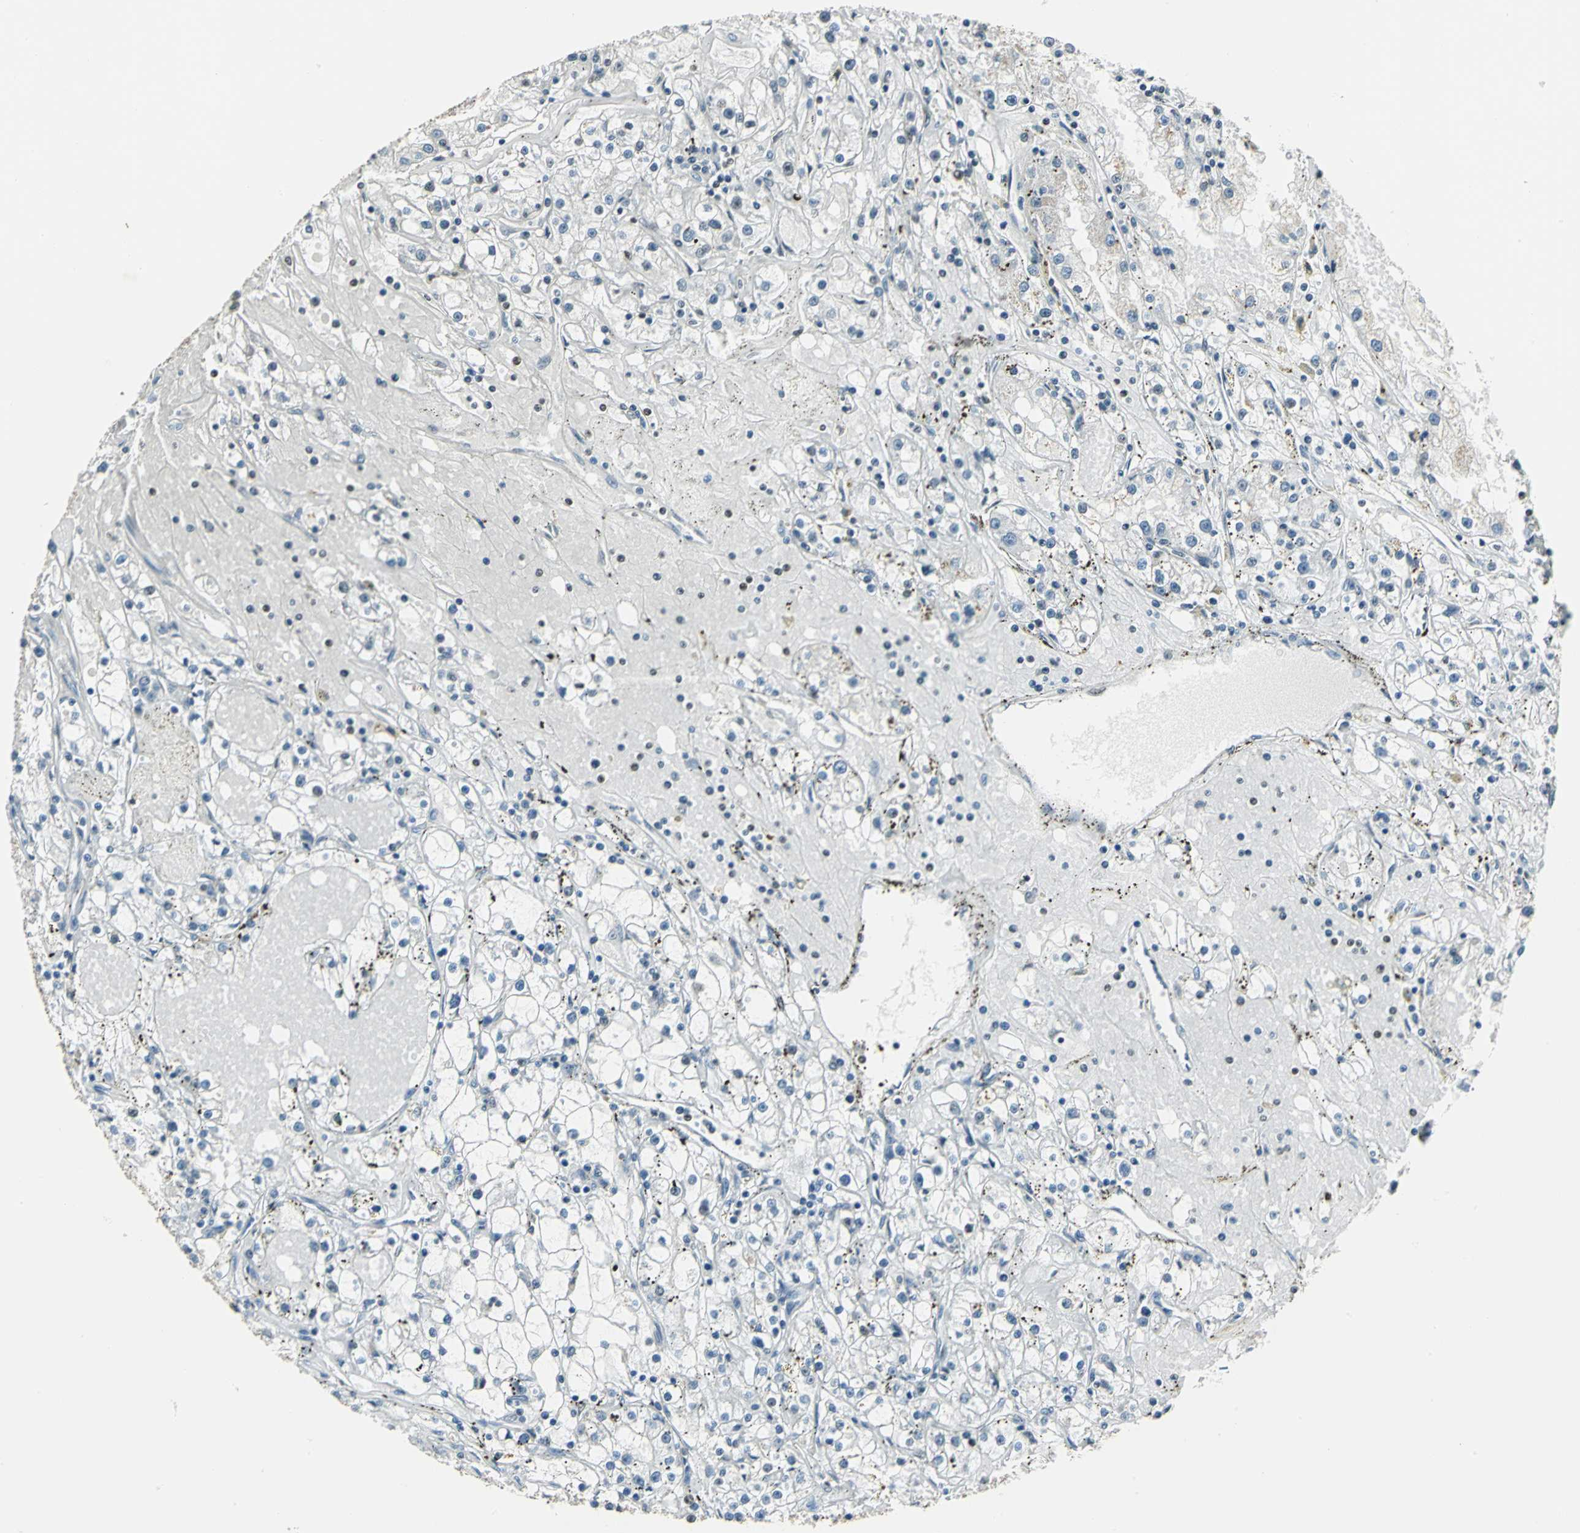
{"staining": {"intensity": "negative", "quantity": "none", "location": "none"}, "tissue": "renal cancer", "cell_type": "Tumor cells", "image_type": "cancer", "snomed": [{"axis": "morphology", "description": "Adenocarcinoma, NOS"}, {"axis": "topography", "description": "Kidney"}], "caption": "Renal cancer (adenocarcinoma) stained for a protein using immunohistochemistry (IHC) displays no positivity tumor cells.", "gene": "MCM4", "patient": {"sex": "male", "age": 56}}